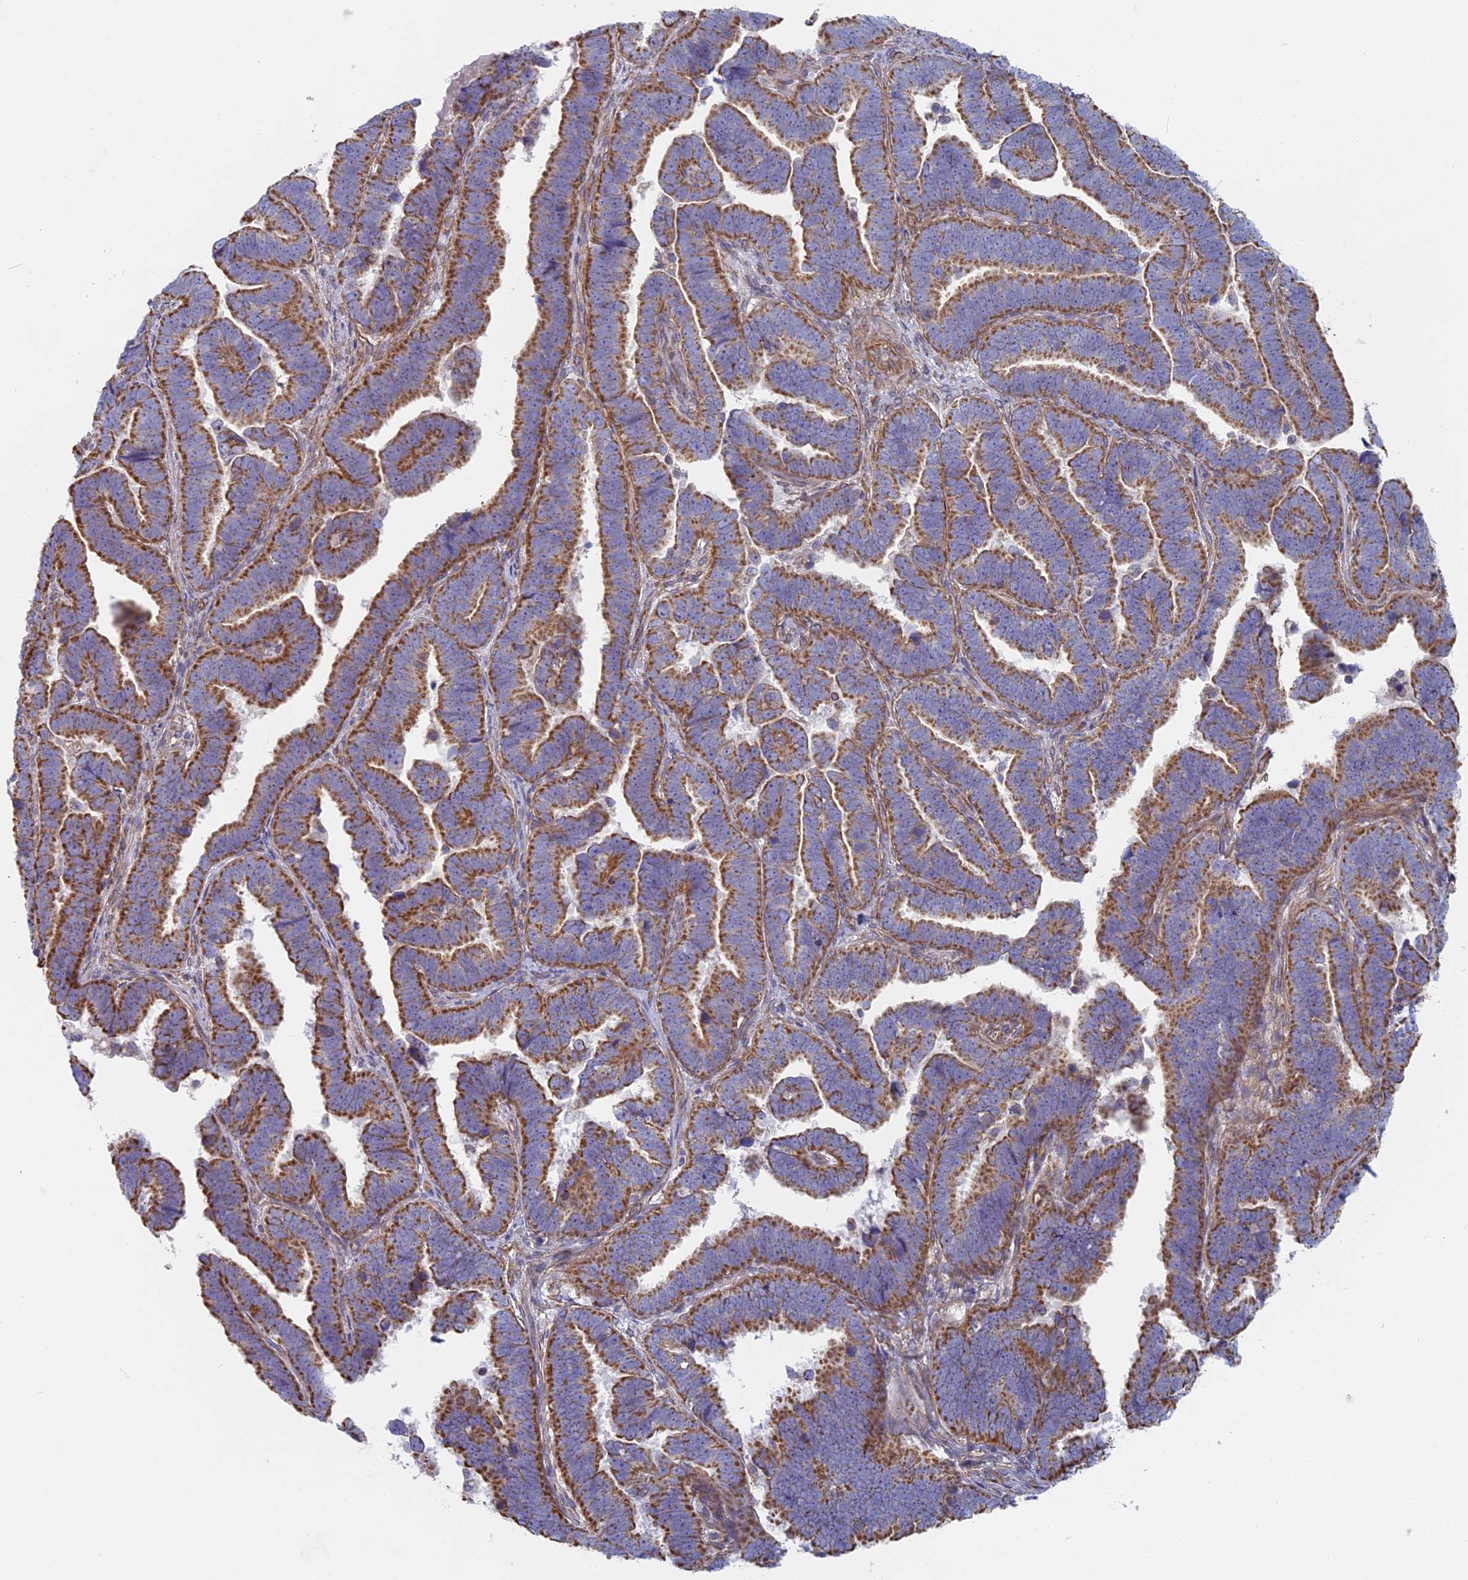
{"staining": {"intensity": "moderate", "quantity": ">75%", "location": "cytoplasmic/membranous"}, "tissue": "endometrial cancer", "cell_type": "Tumor cells", "image_type": "cancer", "snomed": [{"axis": "morphology", "description": "Adenocarcinoma, NOS"}, {"axis": "topography", "description": "Endometrium"}], "caption": "Tumor cells show medium levels of moderate cytoplasmic/membranous expression in about >75% of cells in human endometrial cancer (adenocarcinoma).", "gene": "DDA1", "patient": {"sex": "female", "age": 75}}